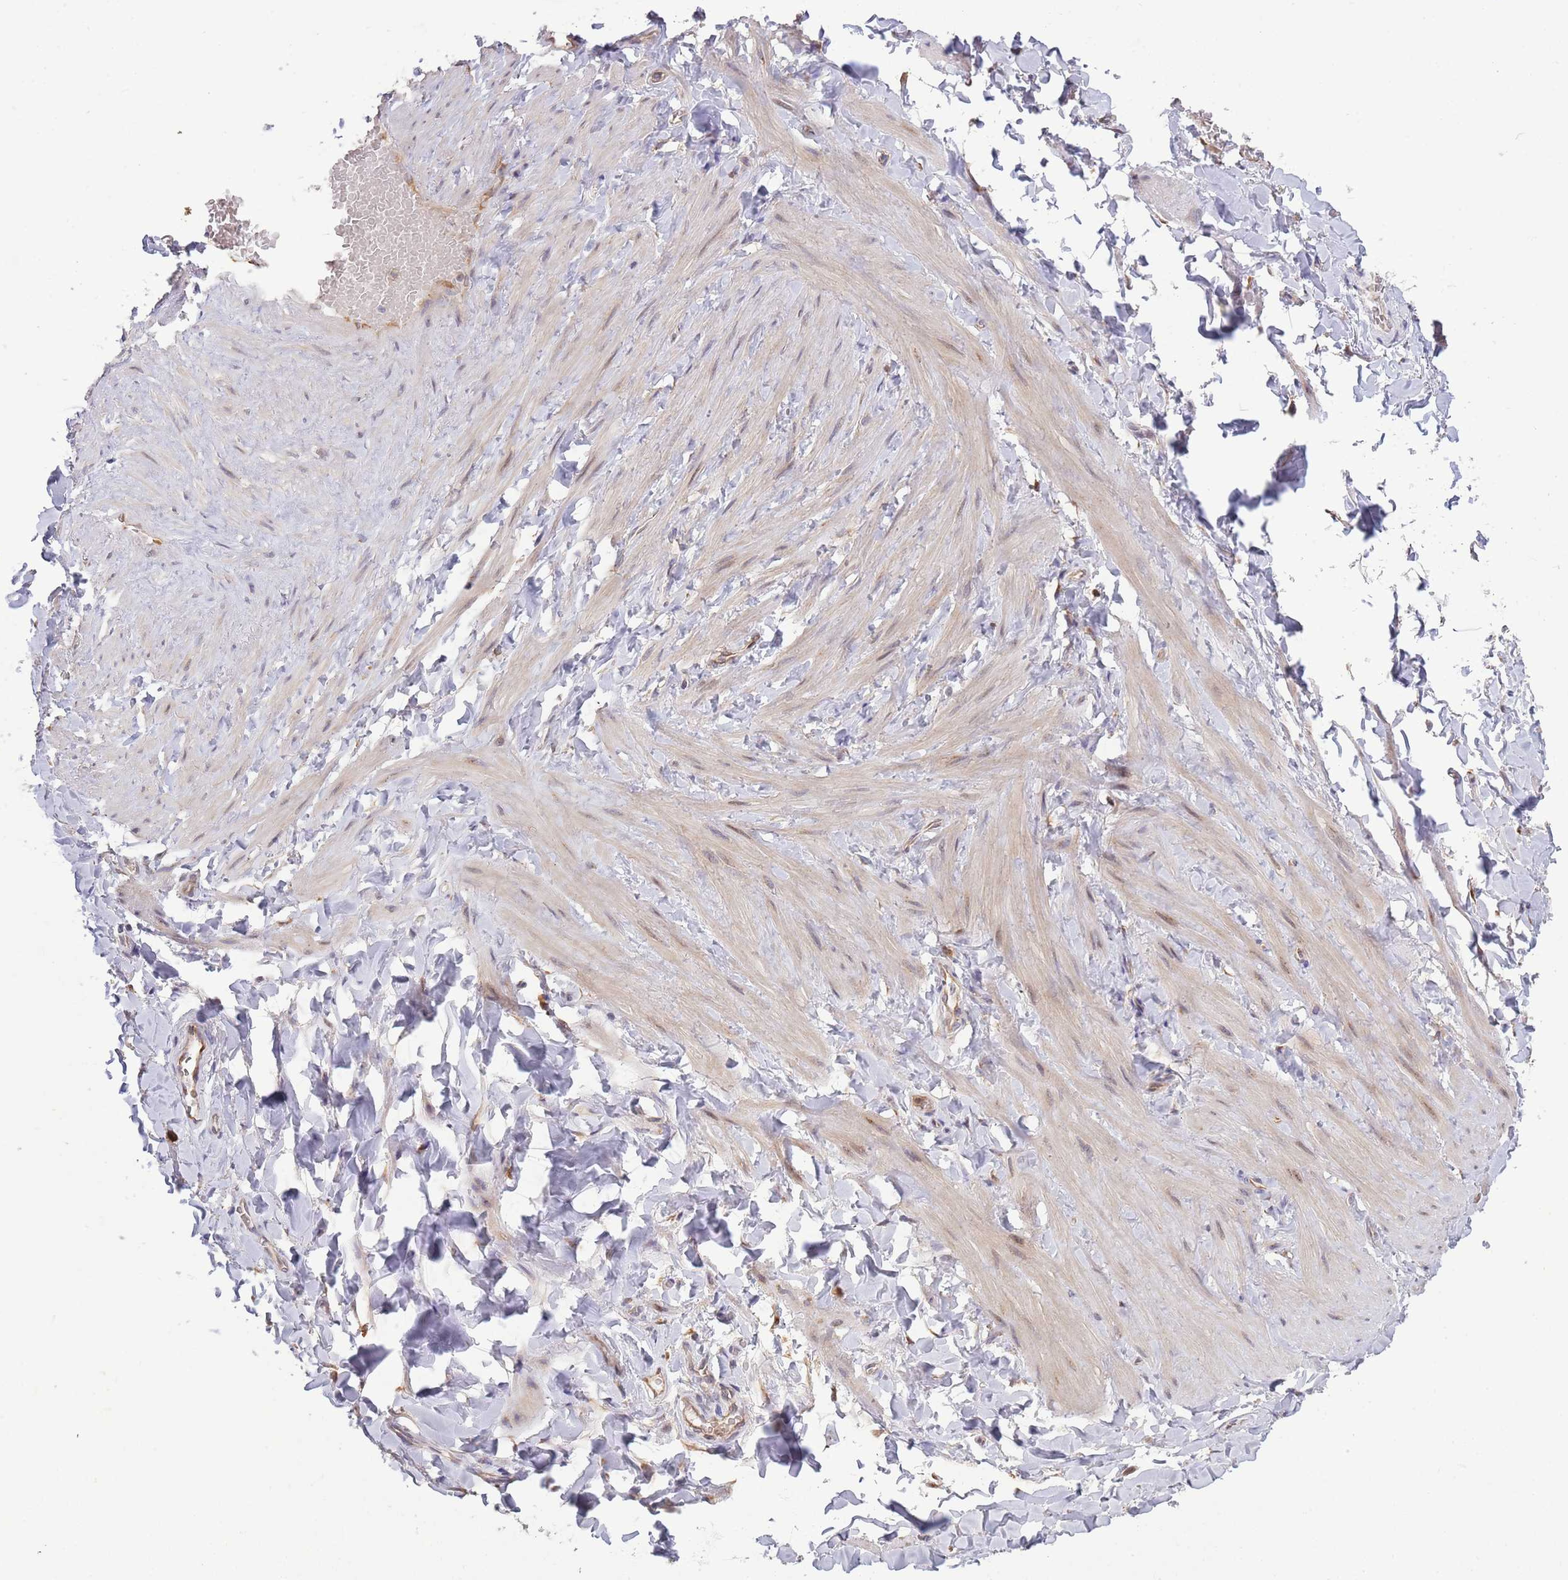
{"staining": {"intensity": "moderate", "quantity": "<25%", "location": "cytoplasmic/membranous"}, "tissue": "adipose tissue", "cell_type": "Adipocytes", "image_type": "normal", "snomed": [{"axis": "morphology", "description": "Normal tissue, NOS"}, {"axis": "topography", "description": "Soft tissue"}, {"axis": "topography", "description": "Vascular tissue"}], "caption": "Immunohistochemistry (IHC) of unremarkable human adipose tissue shows low levels of moderate cytoplasmic/membranous staining in about <25% of adipocytes.", "gene": "CCNJL", "patient": {"sex": "male", "age": 54}}